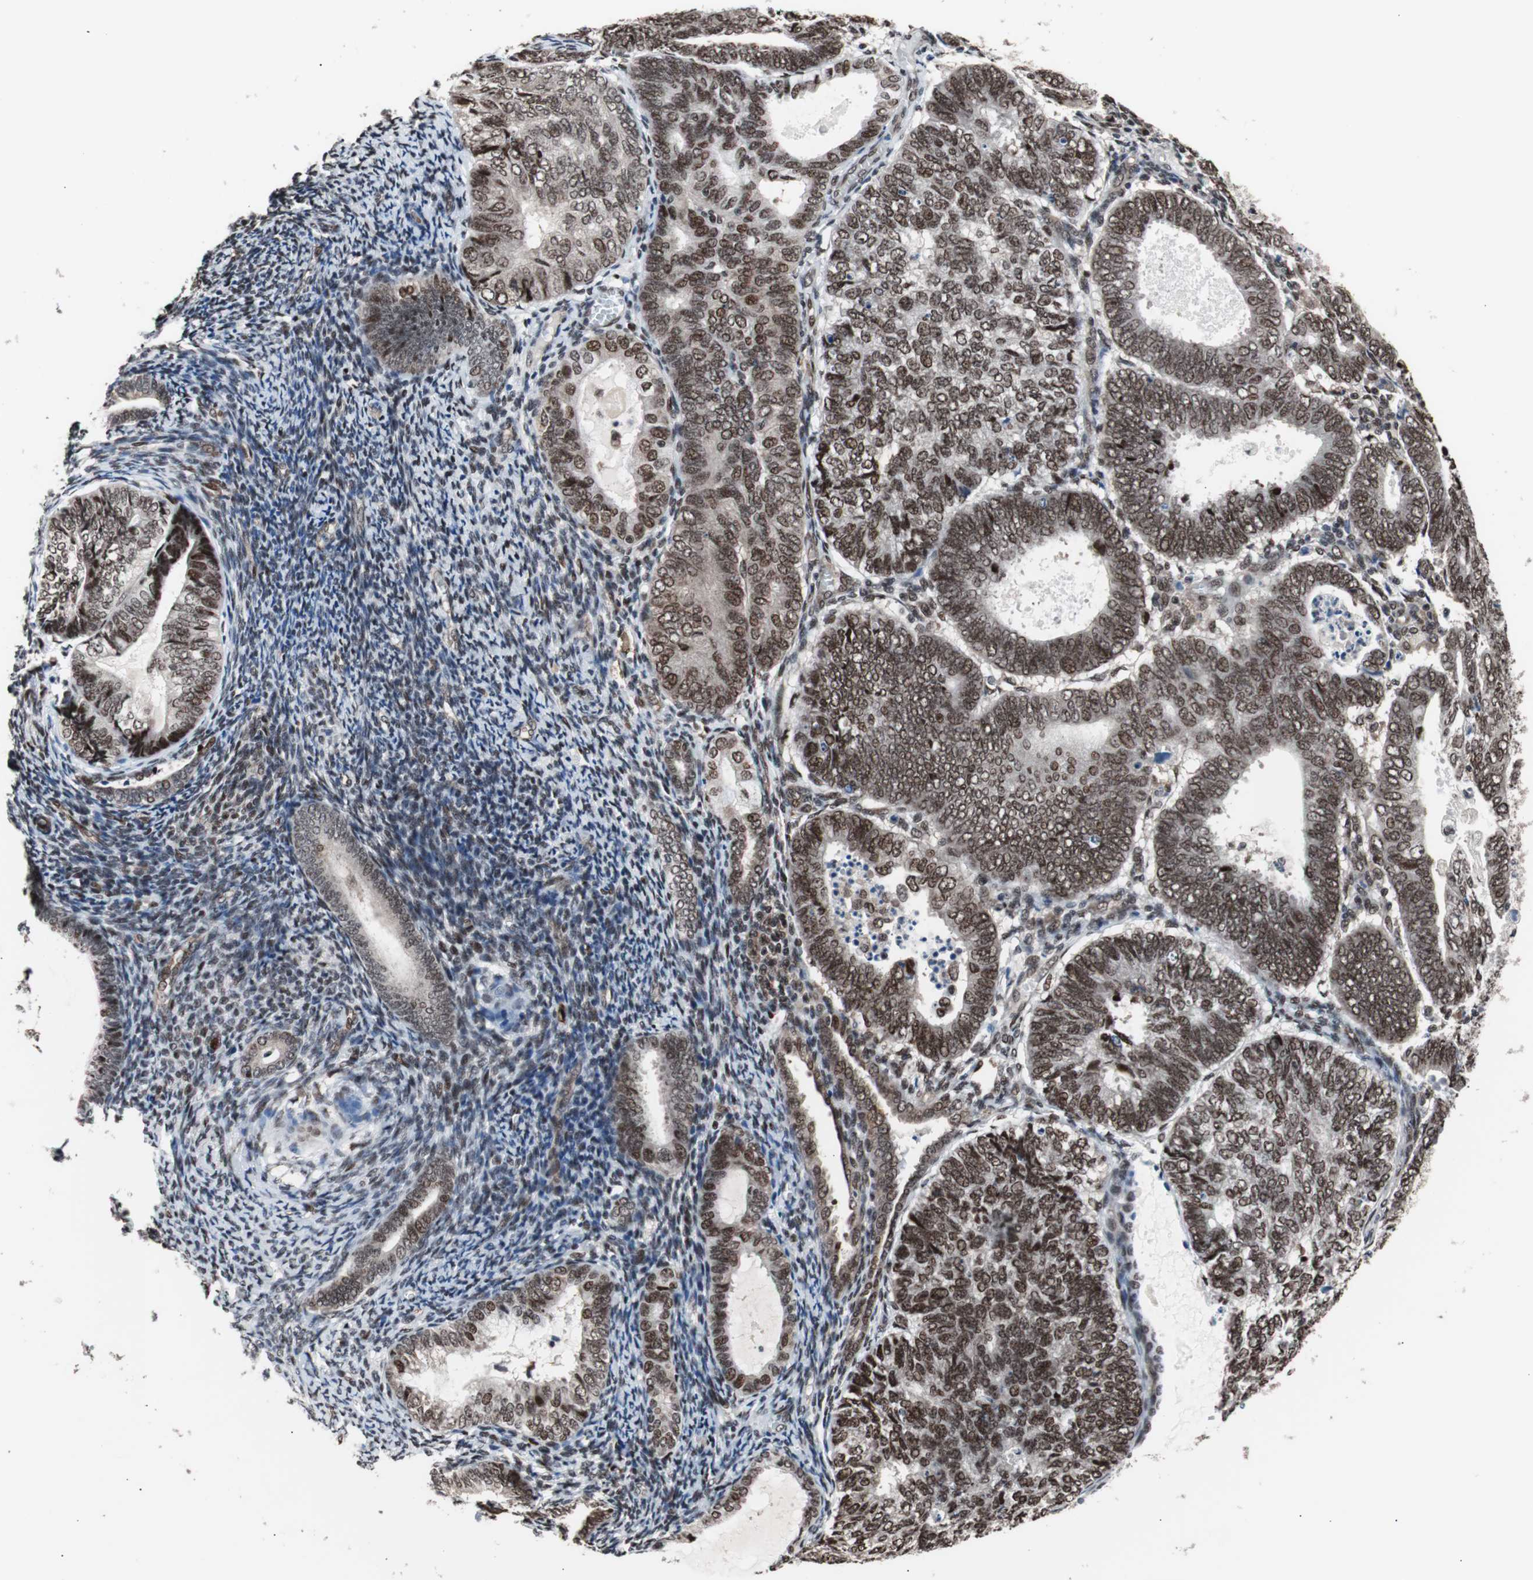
{"staining": {"intensity": "strong", "quantity": ">75%", "location": "nuclear"}, "tissue": "endometrial cancer", "cell_type": "Tumor cells", "image_type": "cancer", "snomed": [{"axis": "morphology", "description": "Adenocarcinoma, NOS"}, {"axis": "topography", "description": "Uterus"}], "caption": "This is a micrograph of immunohistochemistry (IHC) staining of endometrial adenocarcinoma, which shows strong positivity in the nuclear of tumor cells.", "gene": "POGZ", "patient": {"sex": "female", "age": 60}}